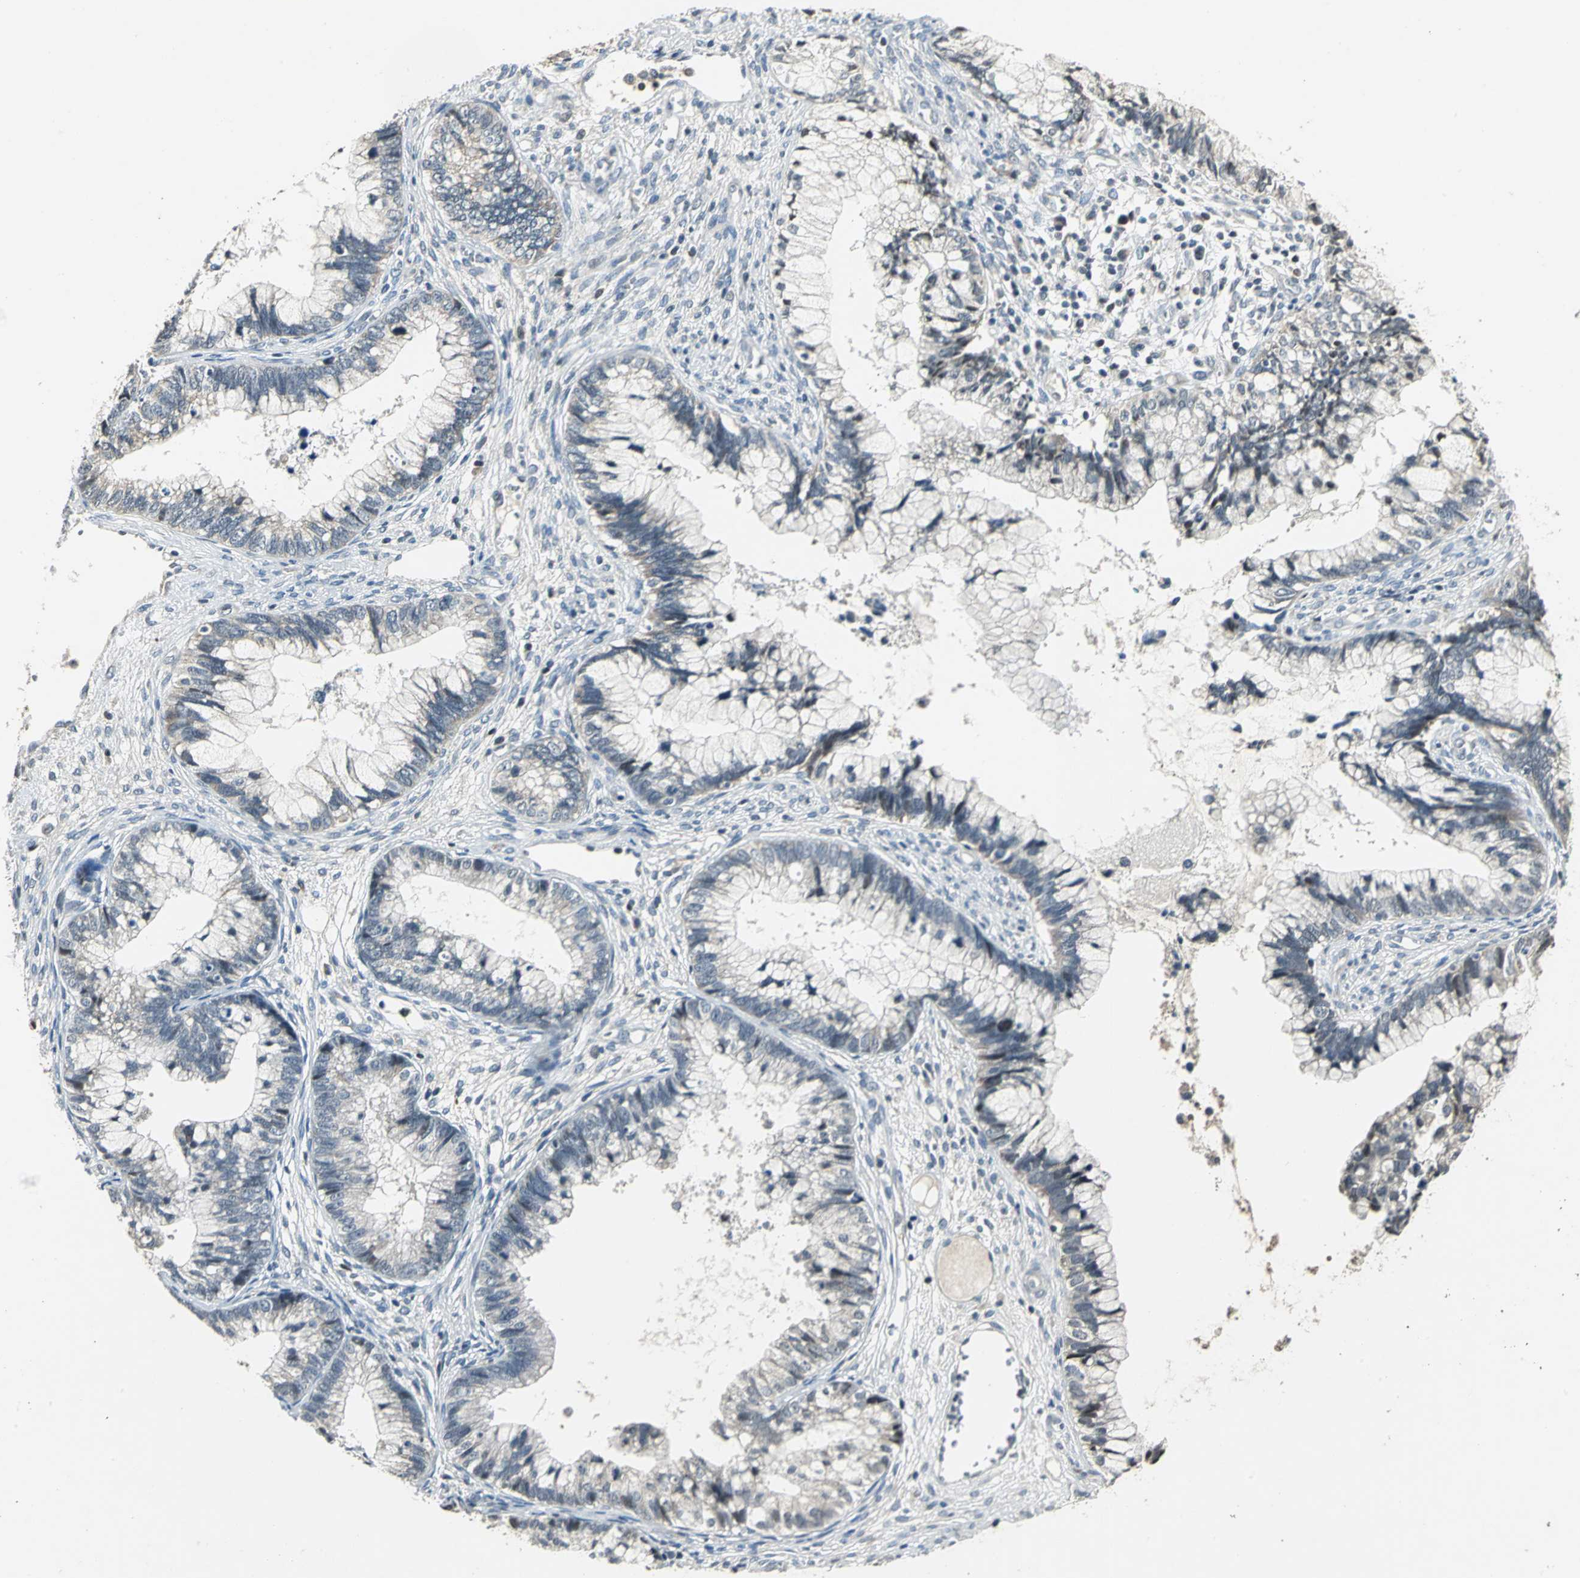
{"staining": {"intensity": "weak", "quantity": "25%-75%", "location": "cytoplasmic/membranous"}, "tissue": "cervical cancer", "cell_type": "Tumor cells", "image_type": "cancer", "snomed": [{"axis": "morphology", "description": "Adenocarcinoma, NOS"}, {"axis": "topography", "description": "Cervix"}], "caption": "Immunohistochemical staining of cervical cancer (adenocarcinoma) shows low levels of weak cytoplasmic/membranous positivity in approximately 25%-75% of tumor cells.", "gene": "JADE3", "patient": {"sex": "female", "age": 44}}